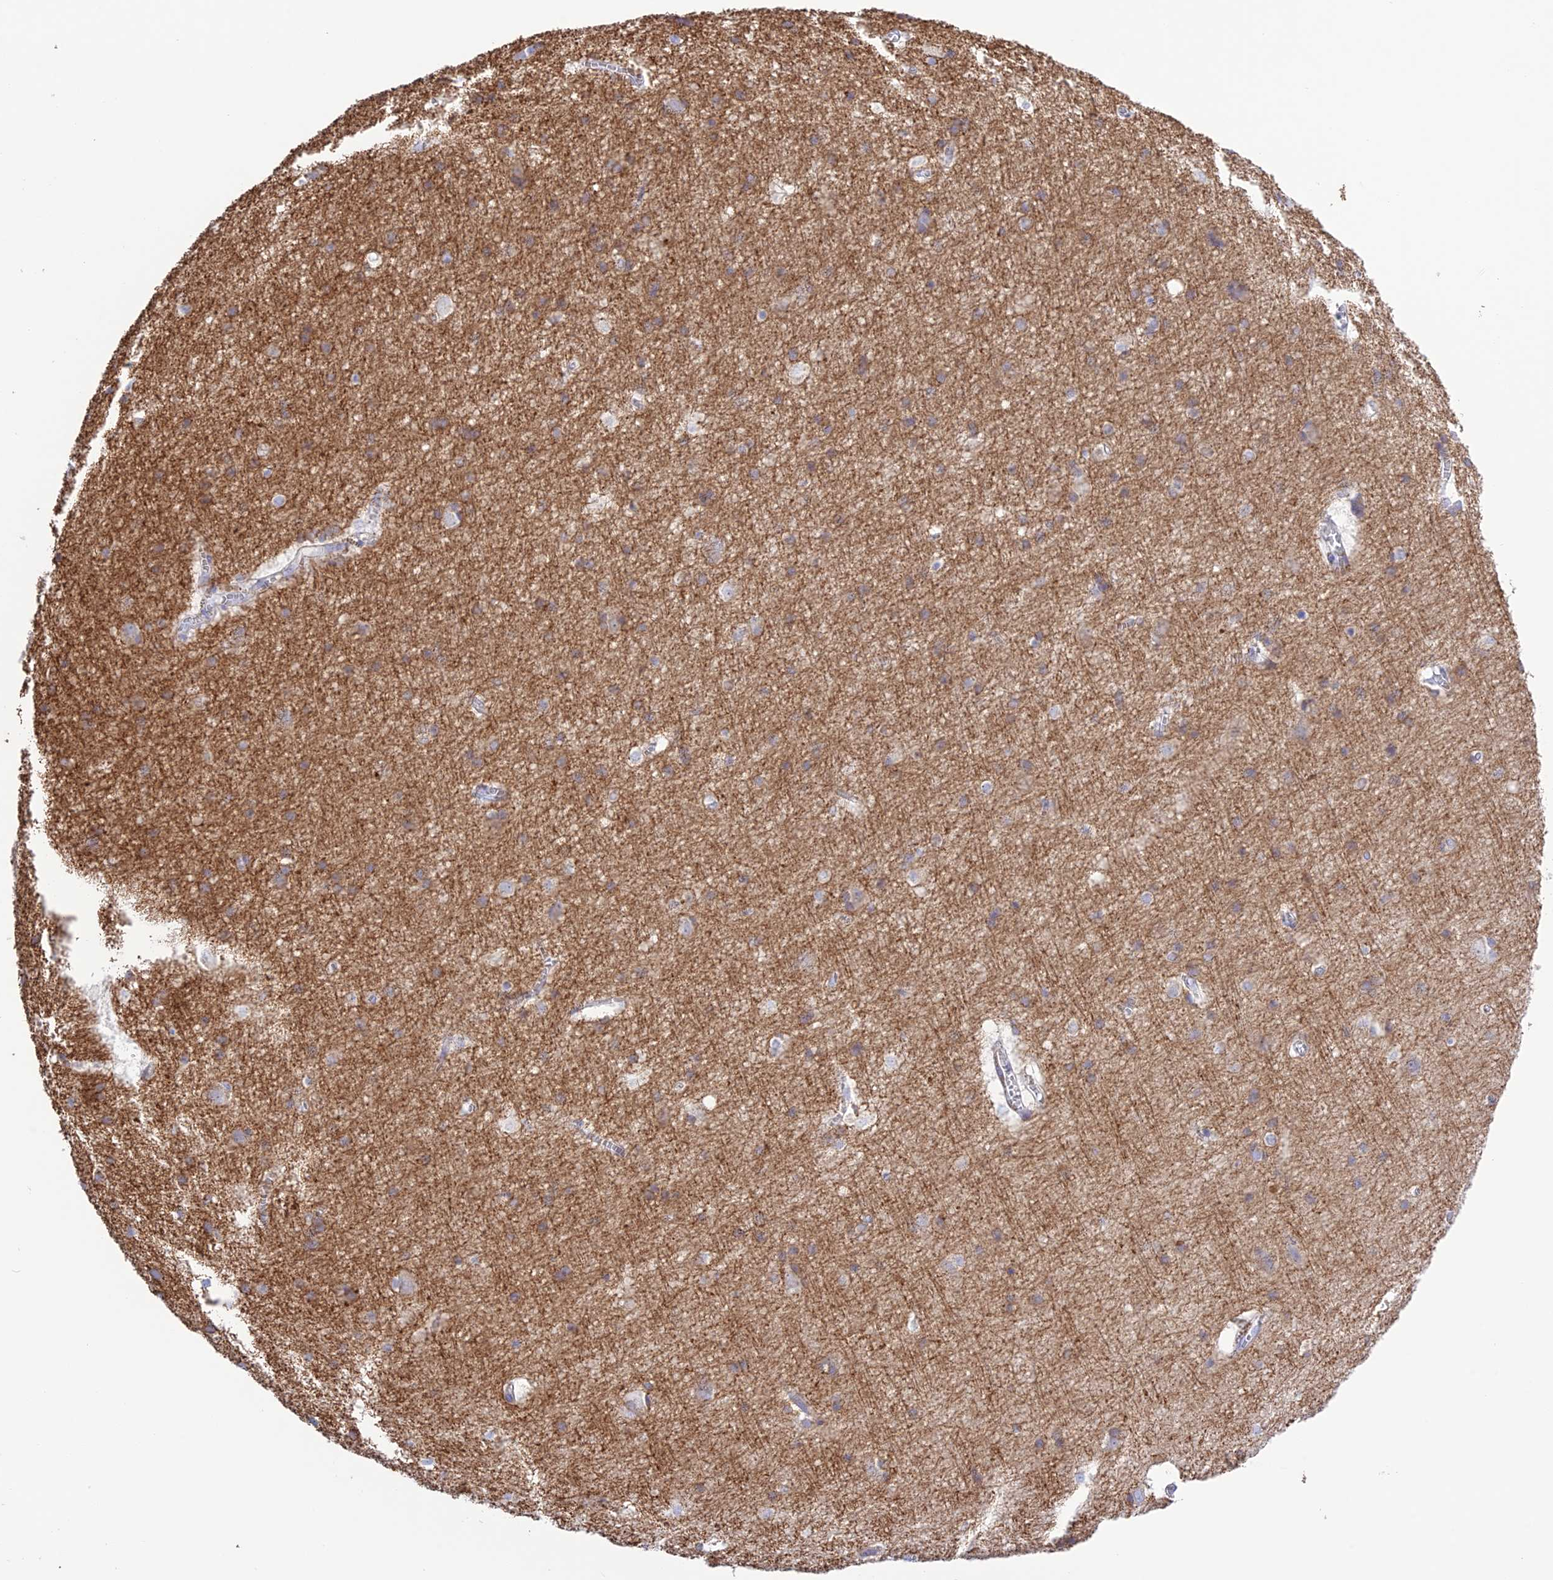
{"staining": {"intensity": "negative", "quantity": "none", "location": "none"}, "tissue": "cerebral cortex", "cell_type": "Endothelial cells", "image_type": "normal", "snomed": [{"axis": "morphology", "description": "Normal tissue, NOS"}, {"axis": "topography", "description": "Cerebral cortex"}], "caption": "Immunohistochemical staining of benign cerebral cortex displays no significant positivity in endothelial cells.", "gene": "CHSY3", "patient": {"sex": "male", "age": 54}}